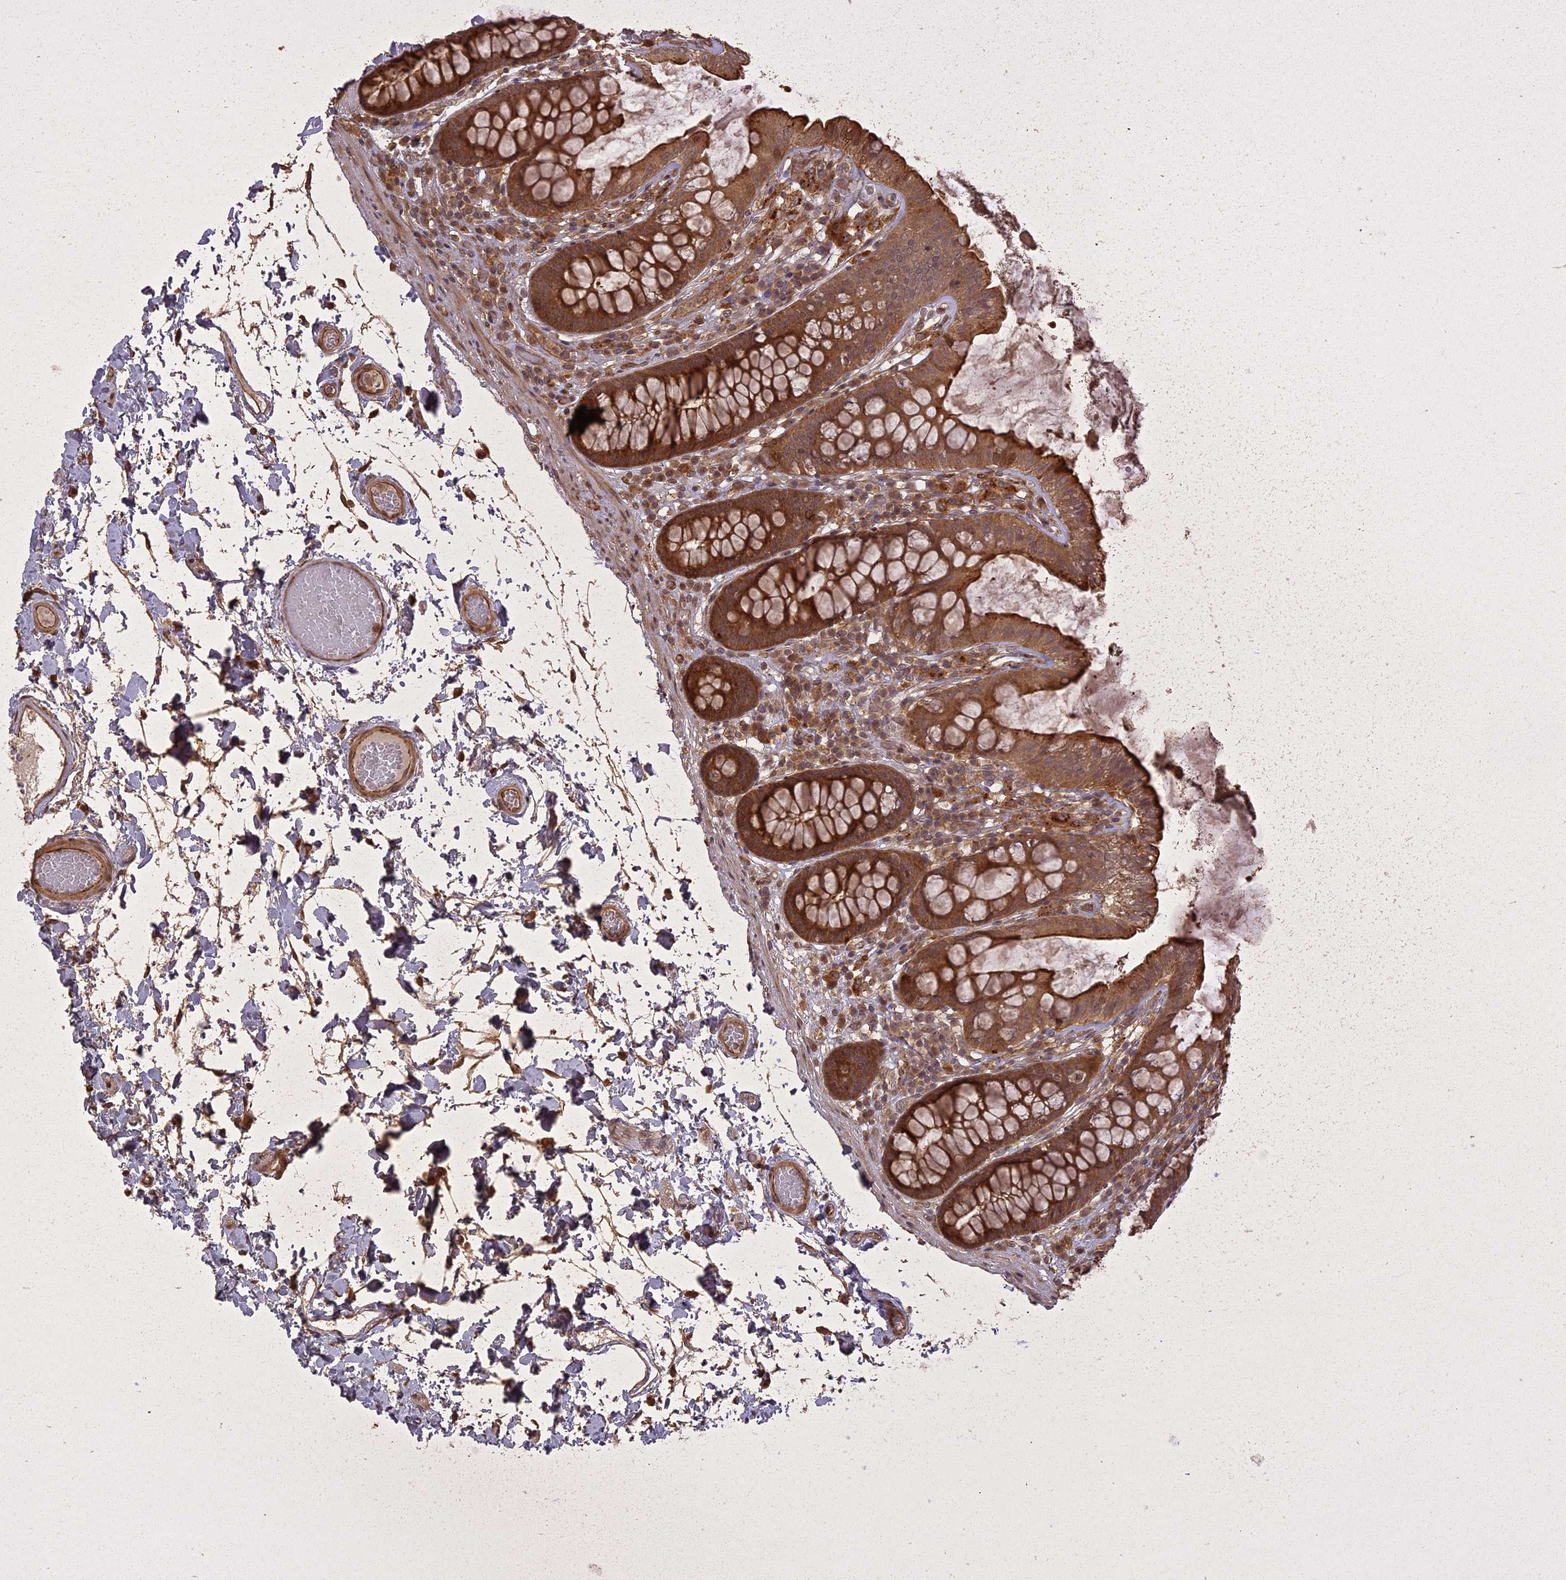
{"staining": {"intensity": "moderate", "quantity": ">75%", "location": "cytoplasmic/membranous"}, "tissue": "colon", "cell_type": "Endothelial cells", "image_type": "normal", "snomed": [{"axis": "morphology", "description": "Normal tissue, NOS"}, {"axis": "topography", "description": "Colon"}], "caption": "DAB immunohistochemical staining of unremarkable human colon reveals moderate cytoplasmic/membranous protein staining in about >75% of endothelial cells.", "gene": "LIN37", "patient": {"sex": "male", "age": 84}}